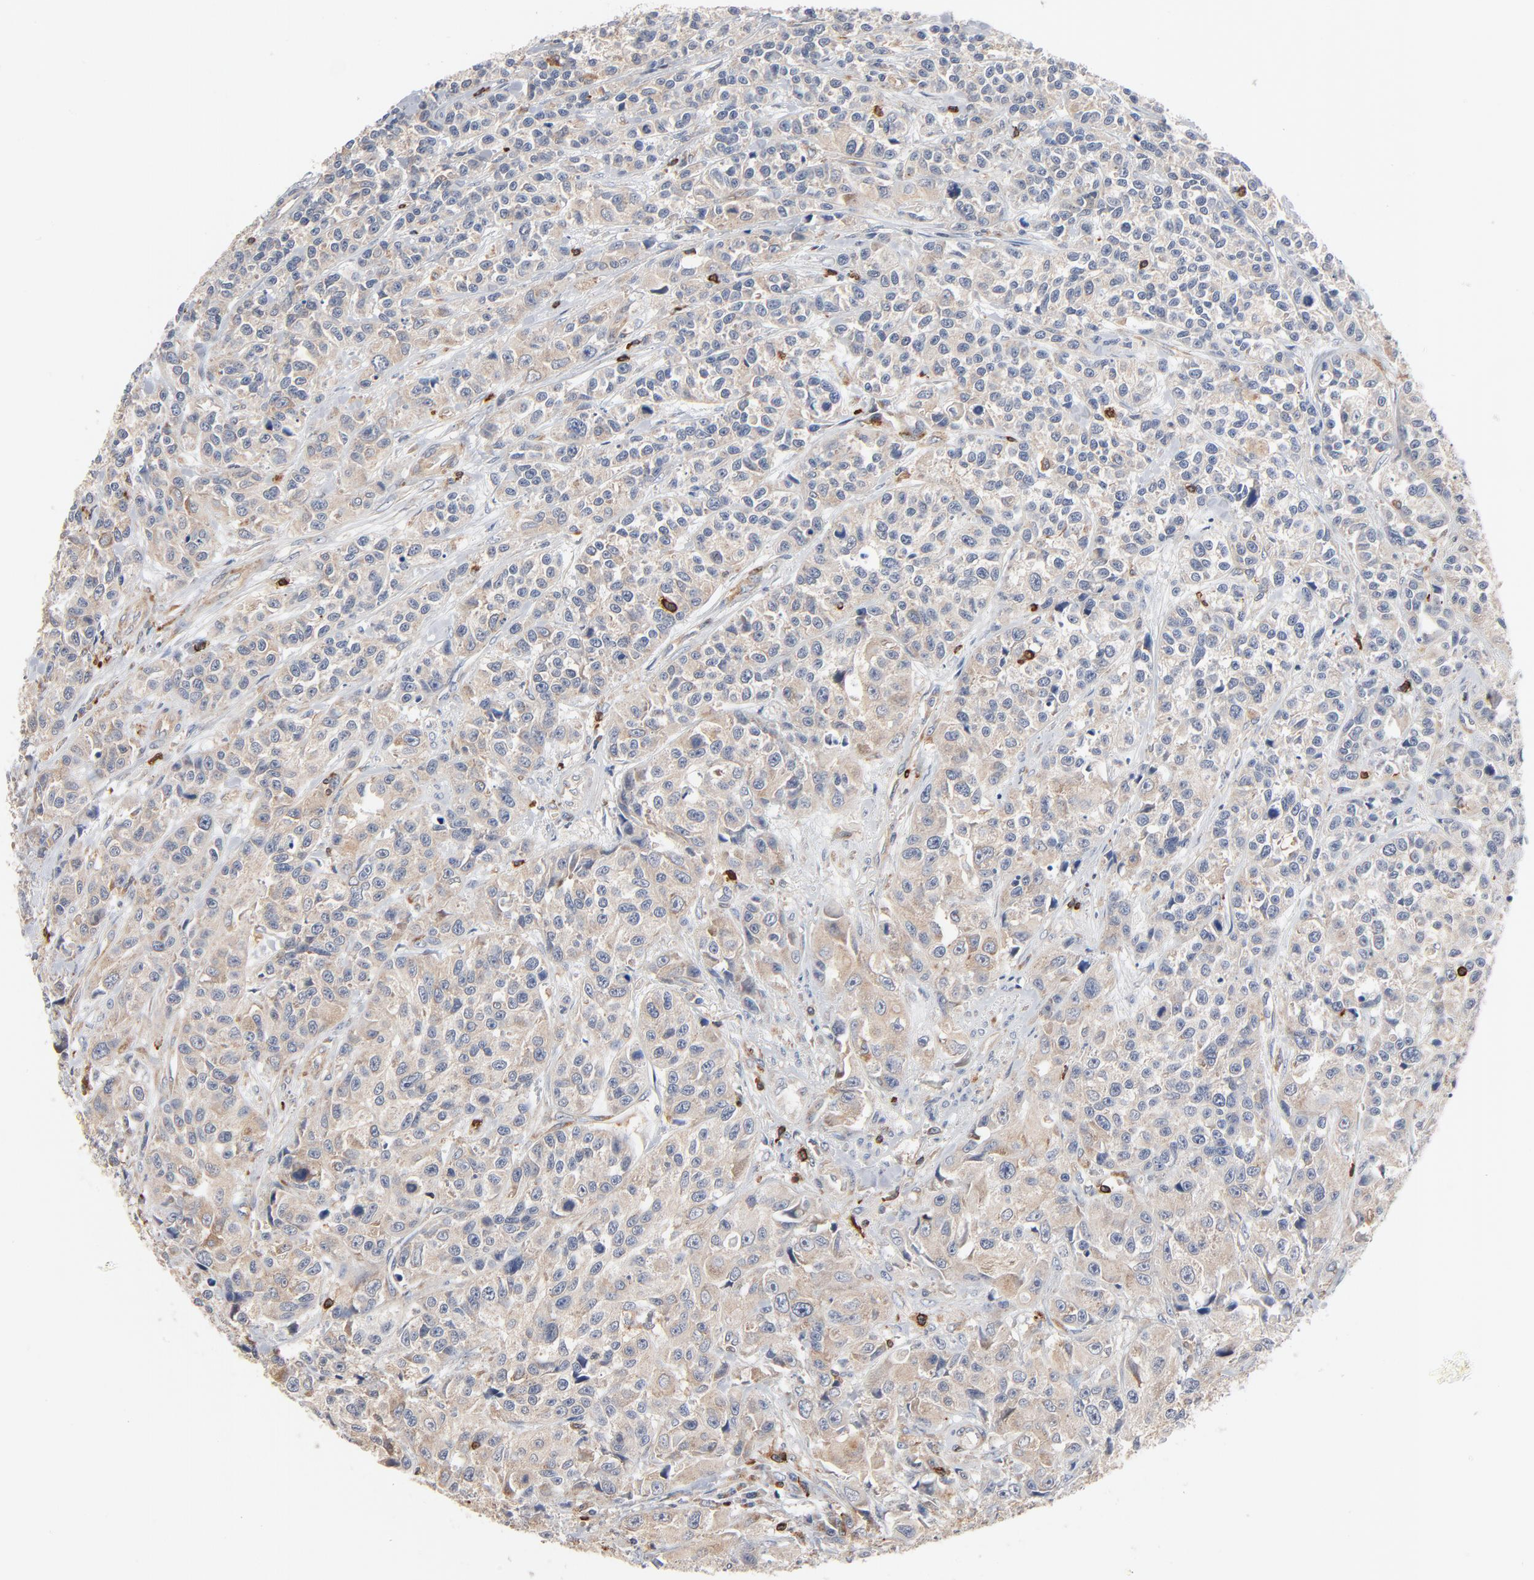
{"staining": {"intensity": "weak", "quantity": "25%-75%", "location": "cytoplasmic/membranous"}, "tissue": "urothelial cancer", "cell_type": "Tumor cells", "image_type": "cancer", "snomed": [{"axis": "morphology", "description": "Urothelial carcinoma, High grade"}, {"axis": "topography", "description": "Urinary bladder"}], "caption": "A brown stain shows weak cytoplasmic/membranous staining of a protein in human urothelial carcinoma (high-grade) tumor cells.", "gene": "SH3KBP1", "patient": {"sex": "female", "age": 81}}